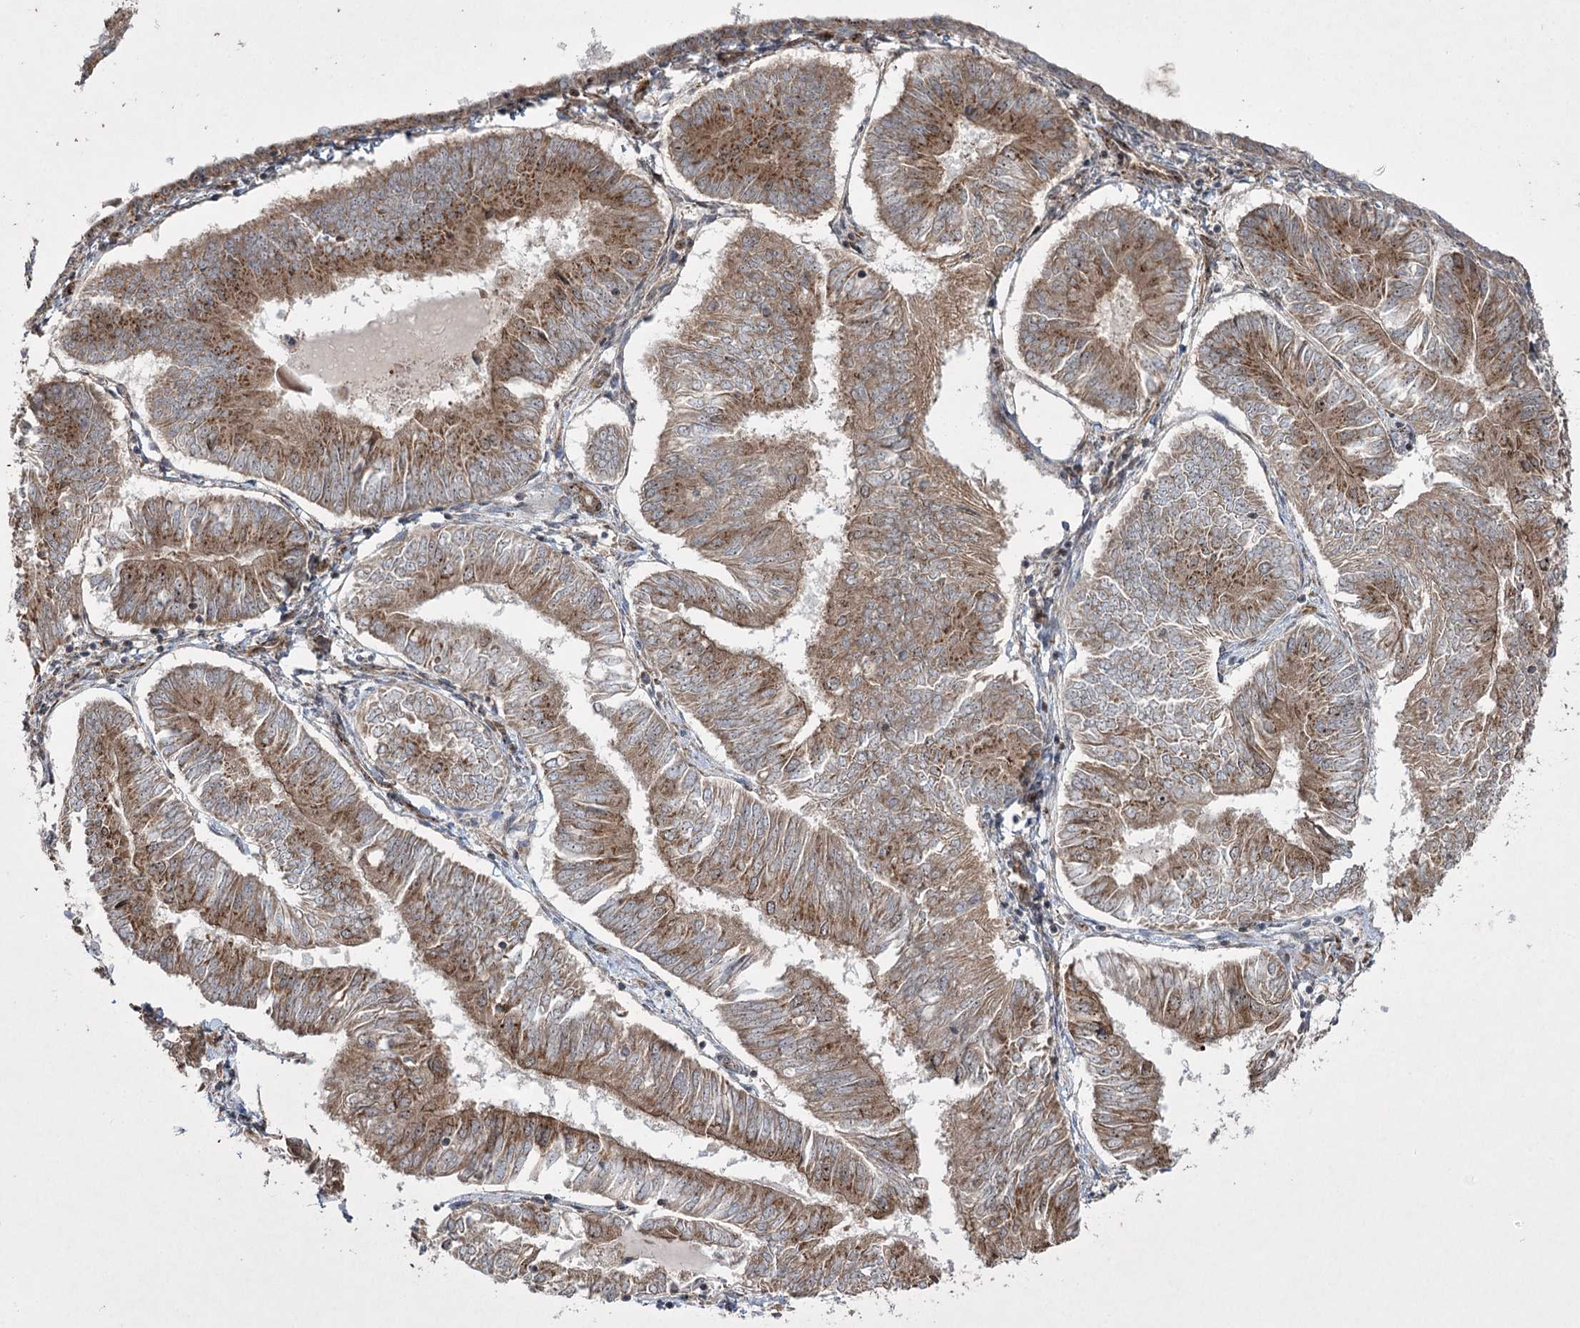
{"staining": {"intensity": "moderate", "quantity": ">75%", "location": "cytoplasmic/membranous"}, "tissue": "endometrial cancer", "cell_type": "Tumor cells", "image_type": "cancer", "snomed": [{"axis": "morphology", "description": "Adenocarcinoma, NOS"}, {"axis": "topography", "description": "Endometrium"}], "caption": "Protein analysis of endometrial cancer (adenocarcinoma) tissue reveals moderate cytoplasmic/membranous expression in about >75% of tumor cells. The staining was performed using DAB to visualize the protein expression in brown, while the nuclei were stained in blue with hematoxylin (Magnification: 20x).", "gene": "SERINC5", "patient": {"sex": "female", "age": 58}}